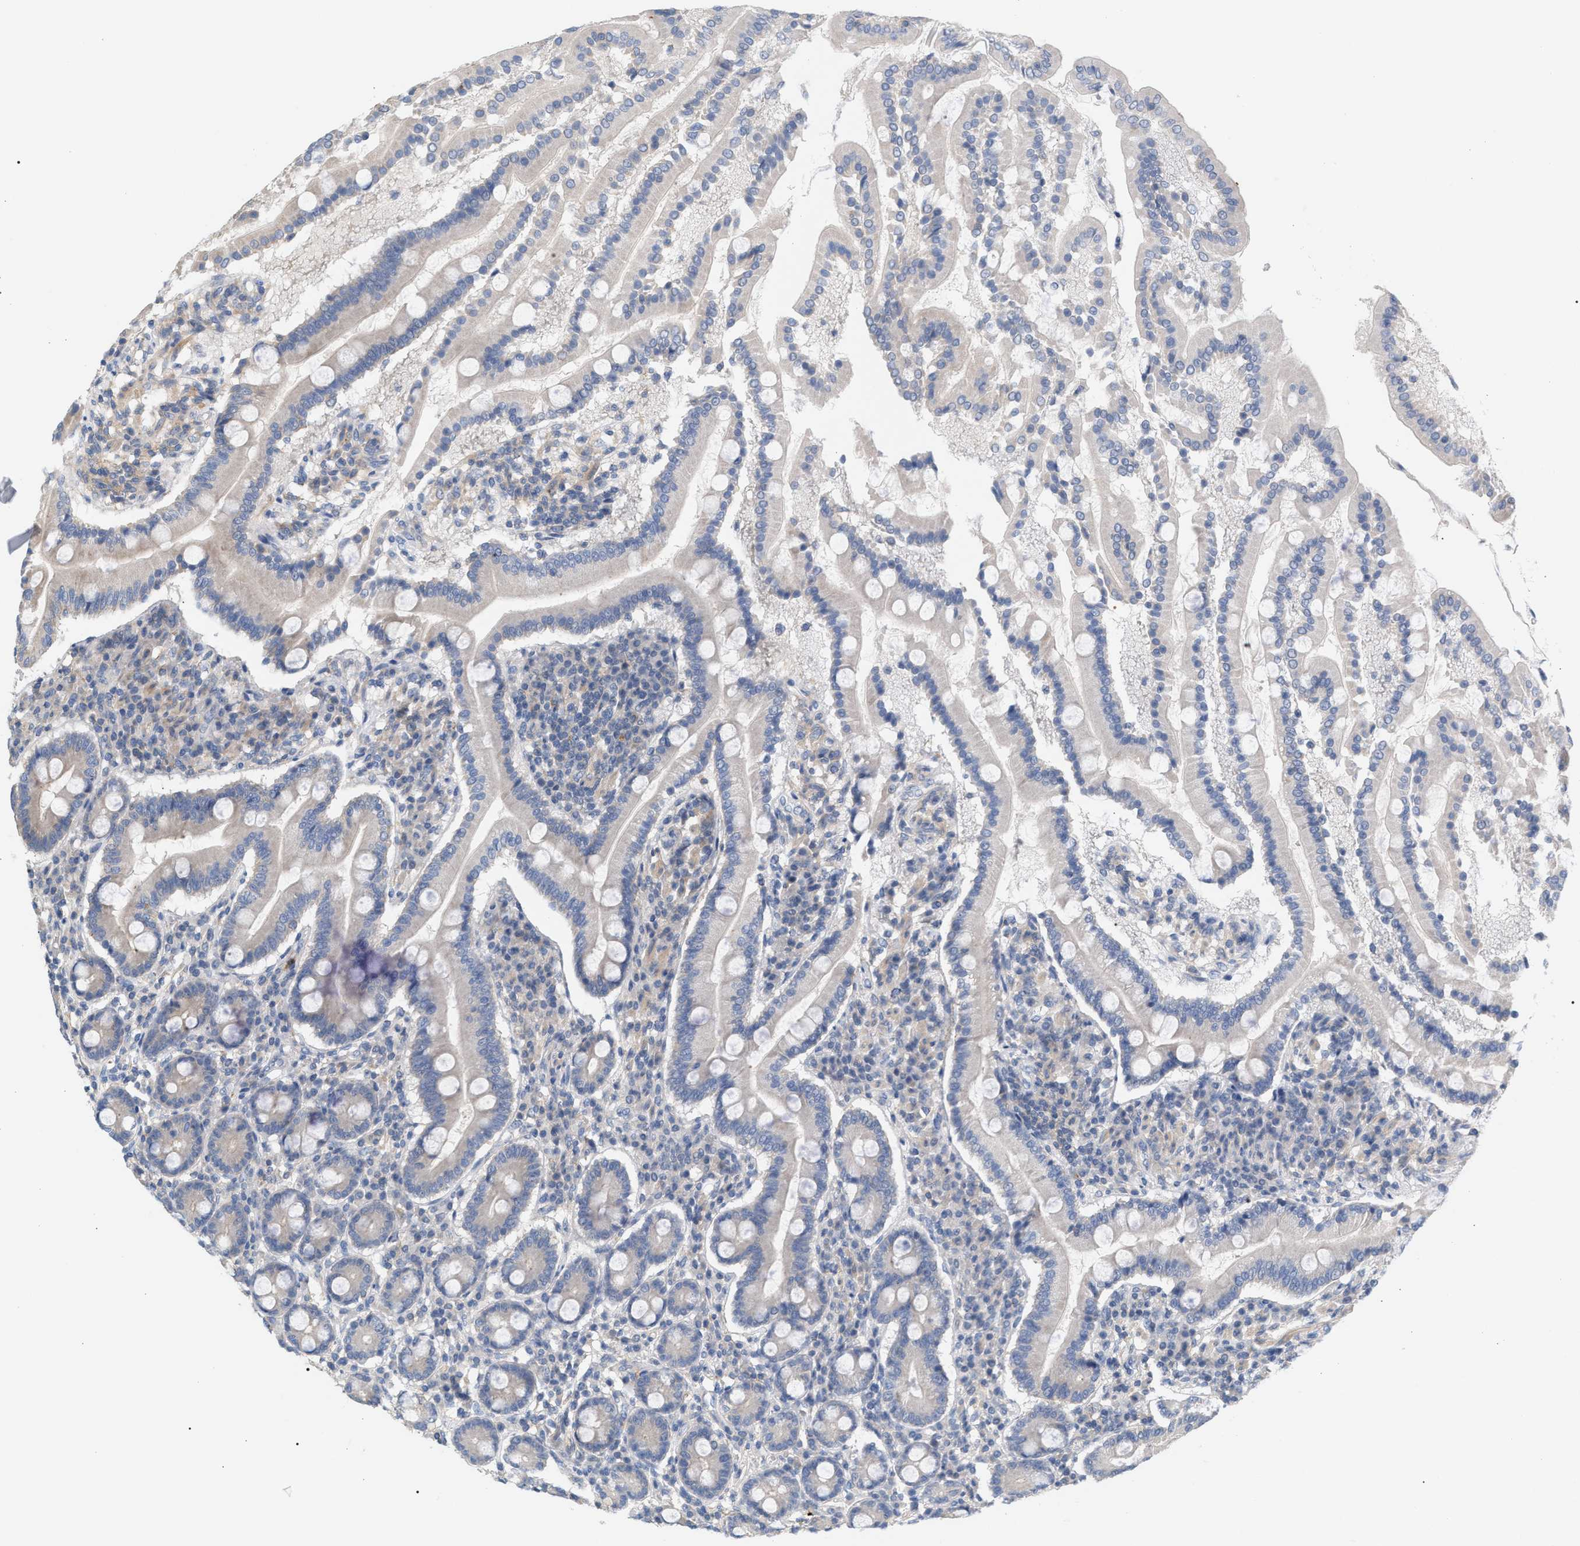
{"staining": {"intensity": "moderate", "quantity": "<25%", "location": "cytoplasmic/membranous"}, "tissue": "duodenum", "cell_type": "Glandular cells", "image_type": "normal", "snomed": [{"axis": "morphology", "description": "Normal tissue, NOS"}, {"axis": "topography", "description": "Duodenum"}], "caption": "Duodenum was stained to show a protein in brown. There is low levels of moderate cytoplasmic/membranous positivity in about <25% of glandular cells. Using DAB (3,3'-diaminobenzidine) (brown) and hematoxylin (blue) stains, captured at high magnification using brightfield microscopy.", "gene": "LRCH1", "patient": {"sex": "male", "age": 50}}